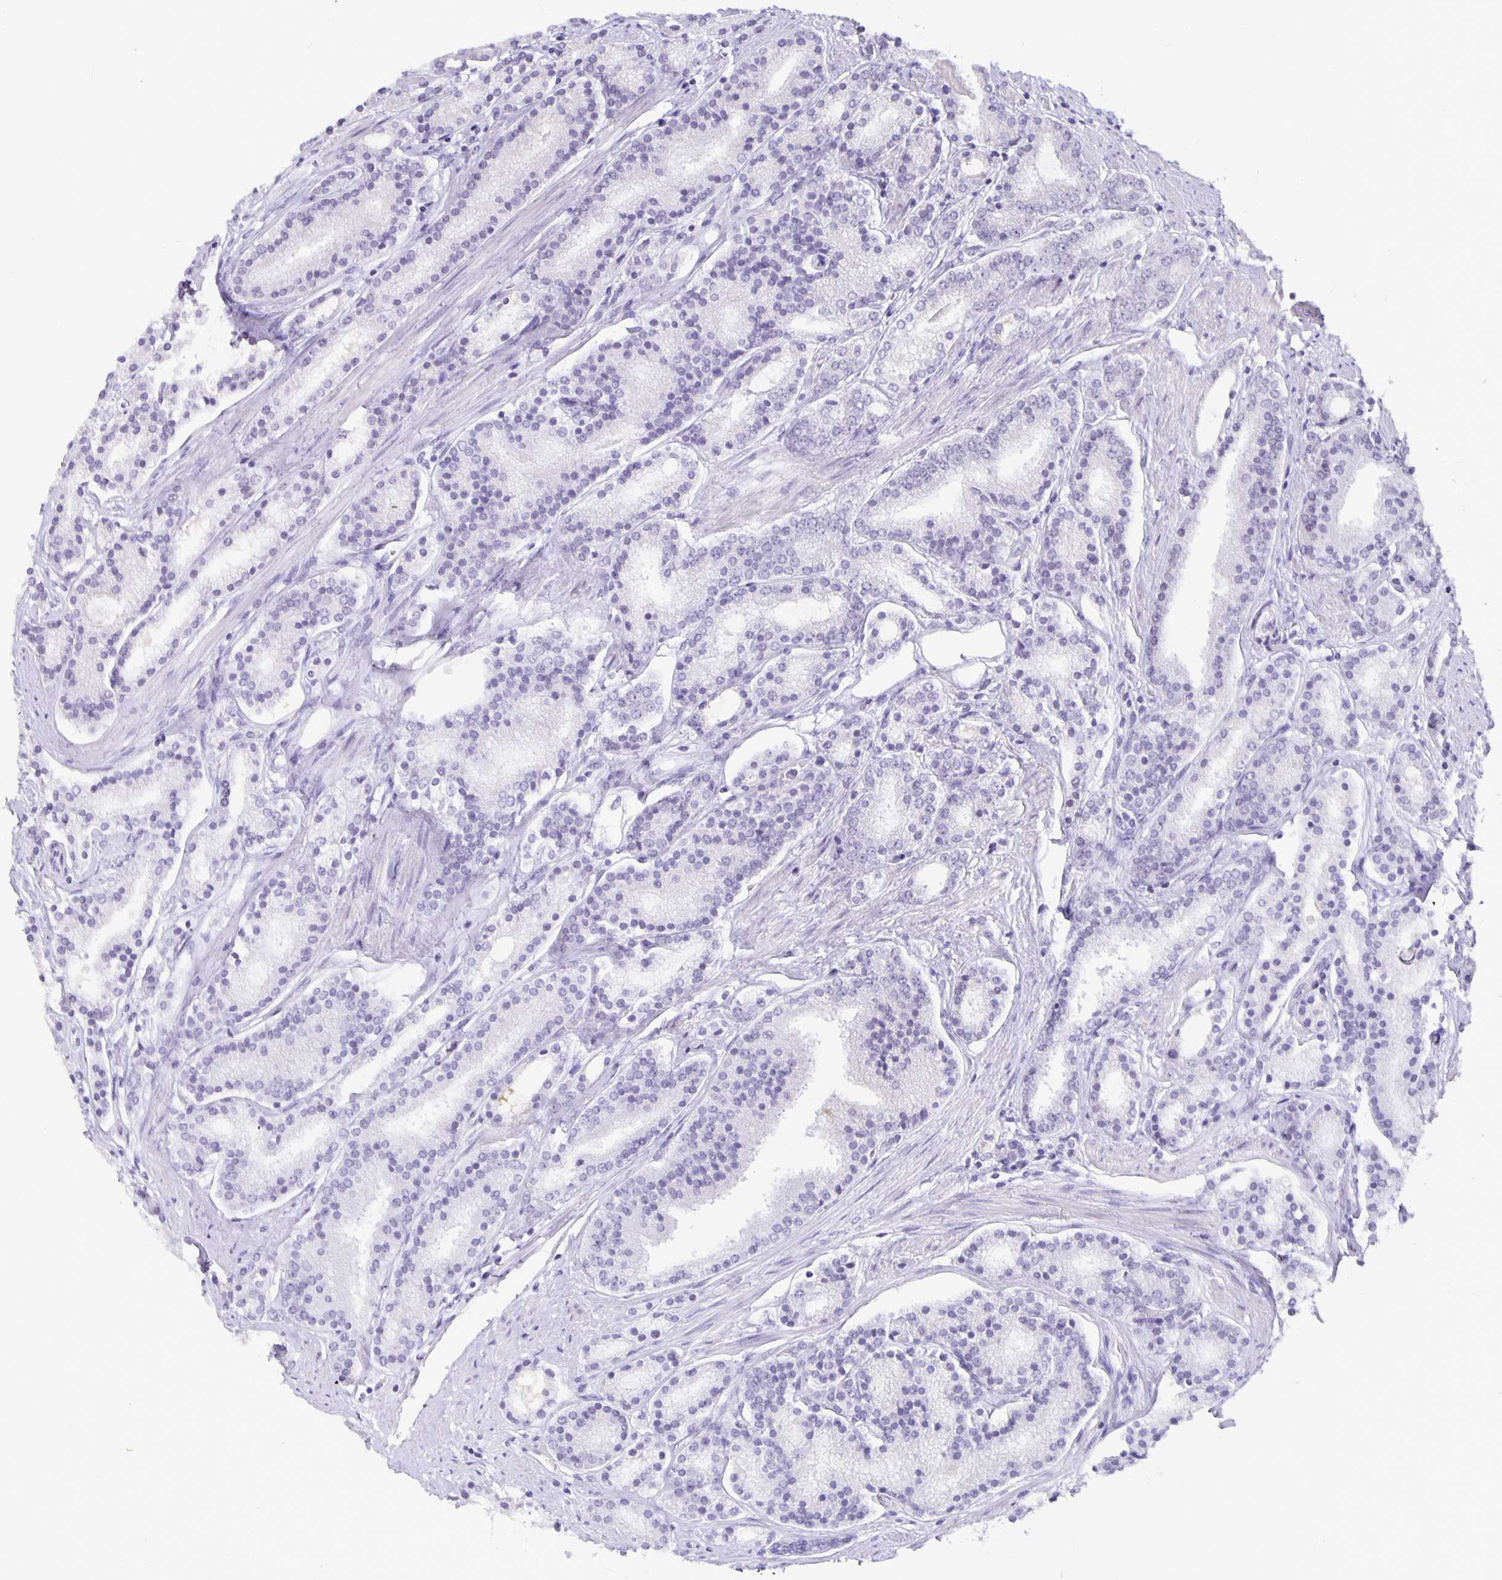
{"staining": {"intensity": "negative", "quantity": "none", "location": "none"}, "tissue": "prostate cancer", "cell_type": "Tumor cells", "image_type": "cancer", "snomed": [{"axis": "morphology", "description": "Adenocarcinoma, High grade"}, {"axis": "topography", "description": "Prostate"}], "caption": "Prostate cancer (adenocarcinoma (high-grade)) was stained to show a protein in brown. There is no significant expression in tumor cells.", "gene": "OLIG2", "patient": {"sex": "male", "age": 63}}